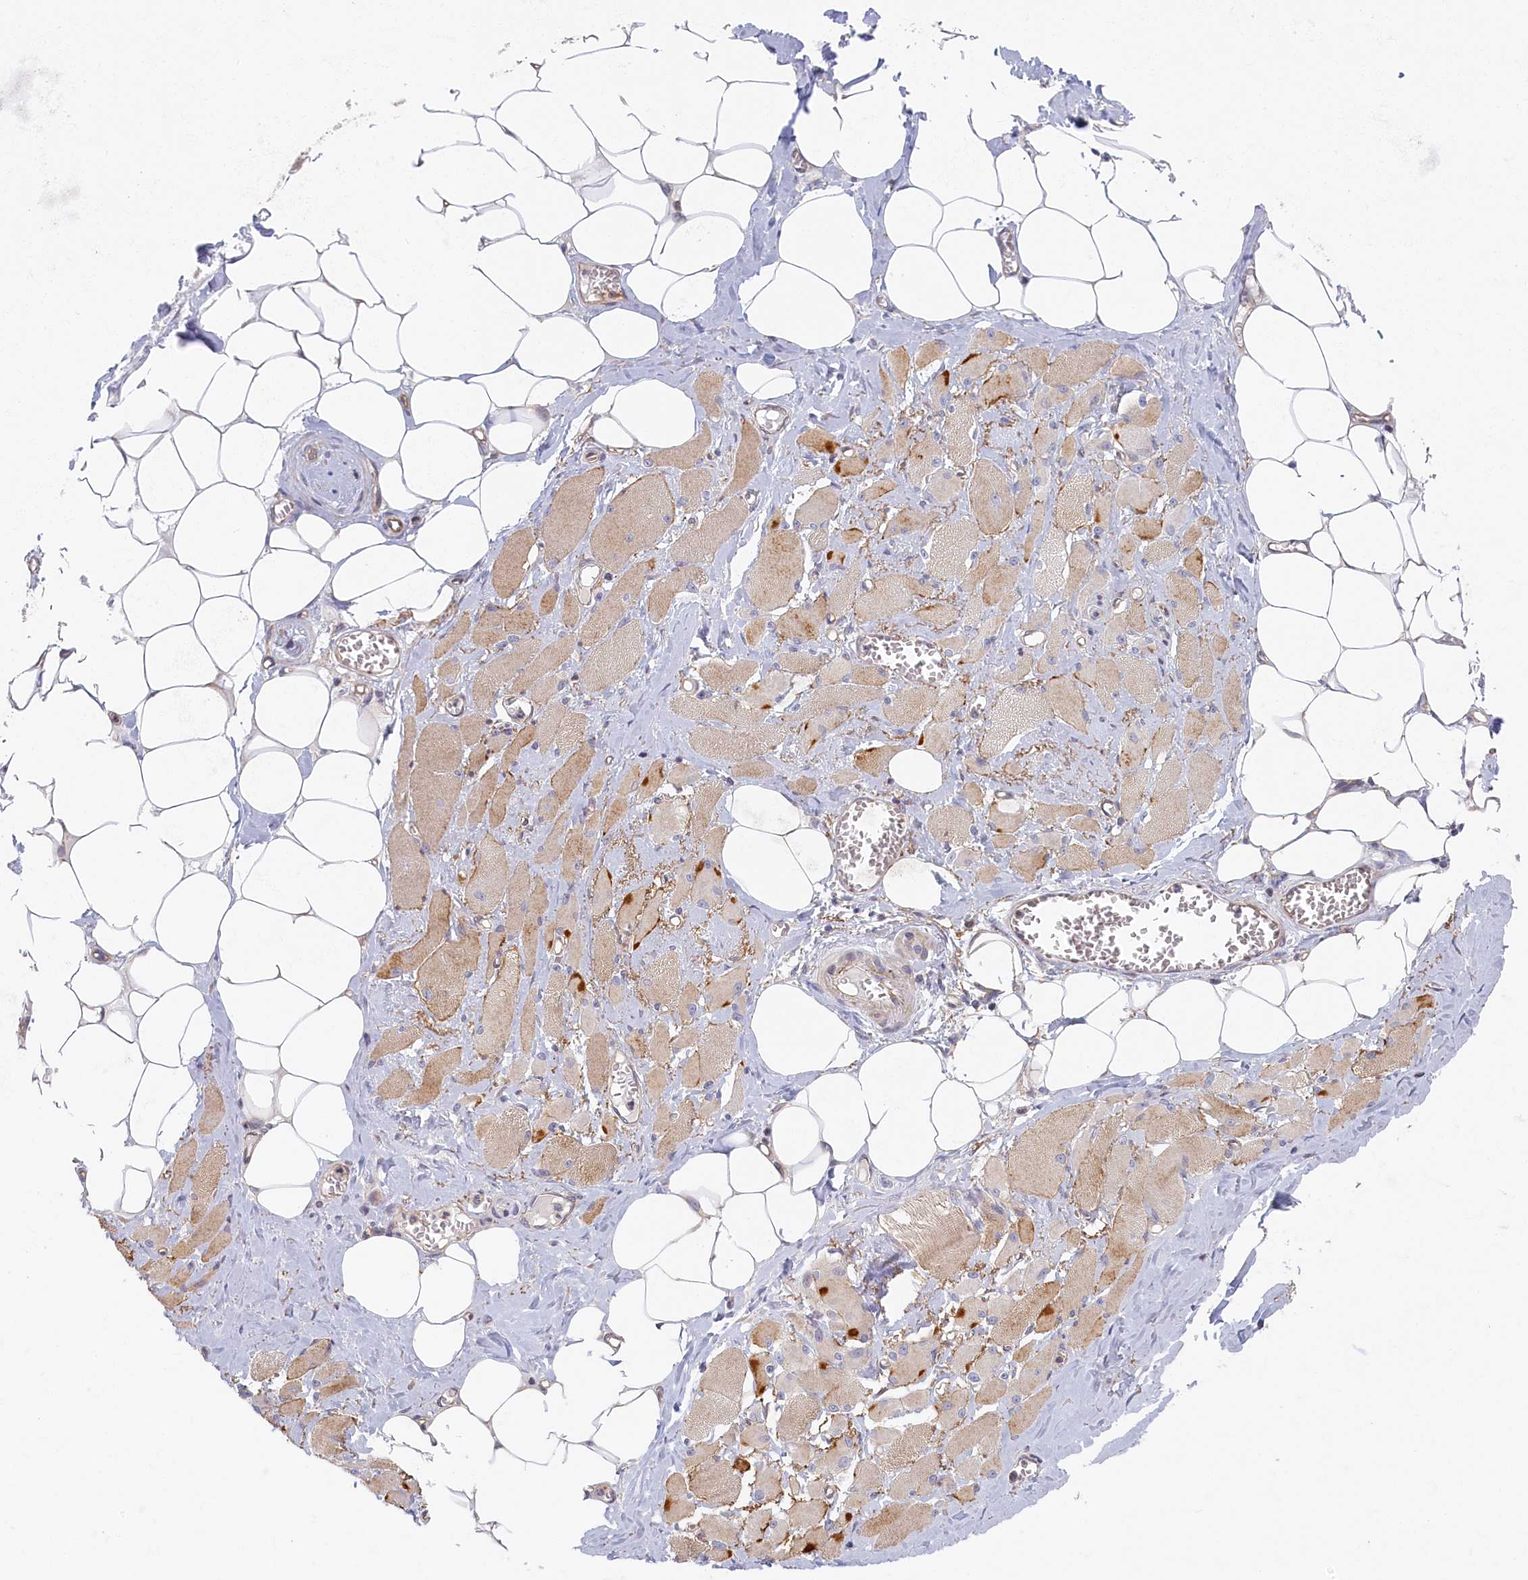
{"staining": {"intensity": "weak", "quantity": ">75%", "location": "cytoplasmic/membranous"}, "tissue": "skeletal muscle", "cell_type": "Myocytes", "image_type": "normal", "snomed": [{"axis": "morphology", "description": "Normal tissue, NOS"}, {"axis": "morphology", "description": "Basal cell carcinoma"}, {"axis": "topography", "description": "Skeletal muscle"}], "caption": "A micrograph of human skeletal muscle stained for a protein shows weak cytoplasmic/membranous brown staining in myocytes.", "gene": "INTS4", "patient": {"sex": "female", "age": 64}}